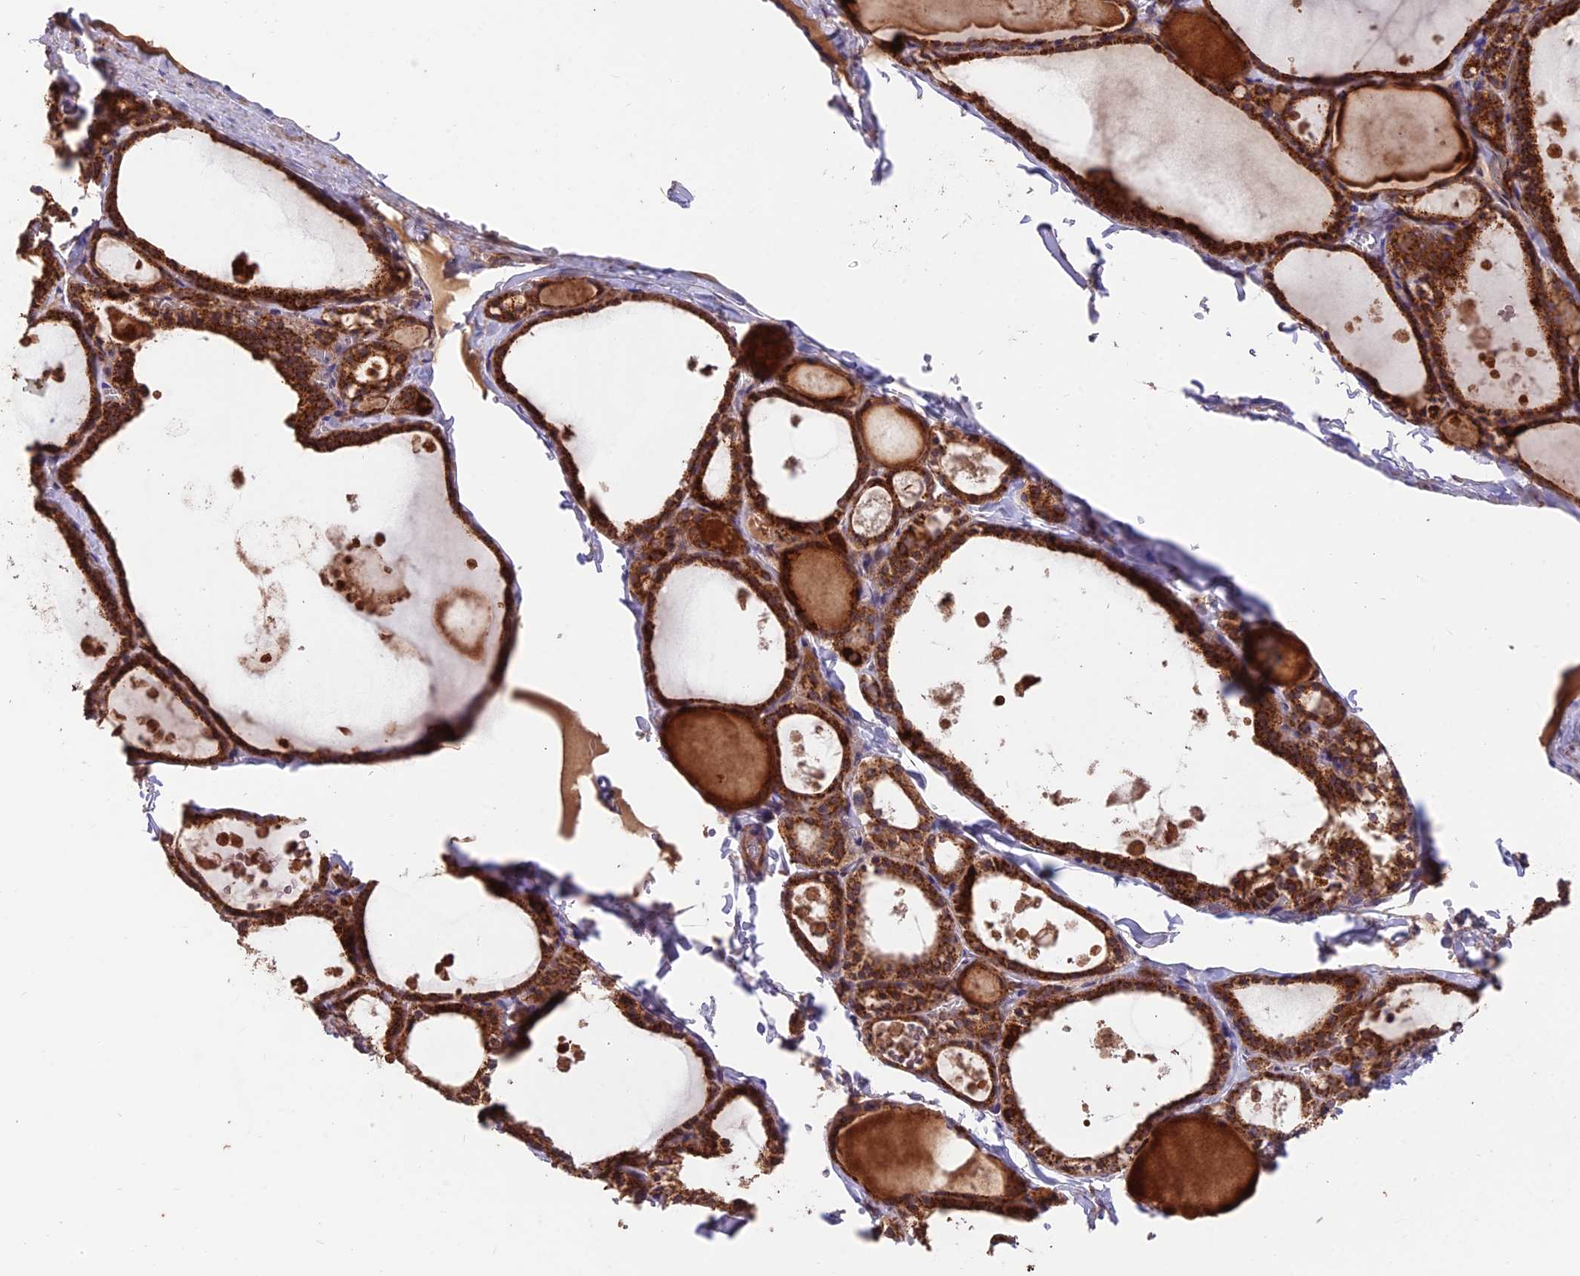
{"staining": {"intensity": "strong", "quantity": ">75%", "location": "cytoplasmic/membranous"}, "tissue": "thyroid gland", "cell_type": "Glandular cells", "image_type": "normal", "snomed": [{"axis": "morphology", "description": "Normal tissue, NOS"}, {"axis": "topography", "description": "Thyroid gland"}], "caption": "A high amount of strong cytoplasmic/membranous staining is identified in approximately >75% of glandular cells in normal thyroid gland.", "gene": "IFT22", "patient": {"sex": "male", "age": 56}}